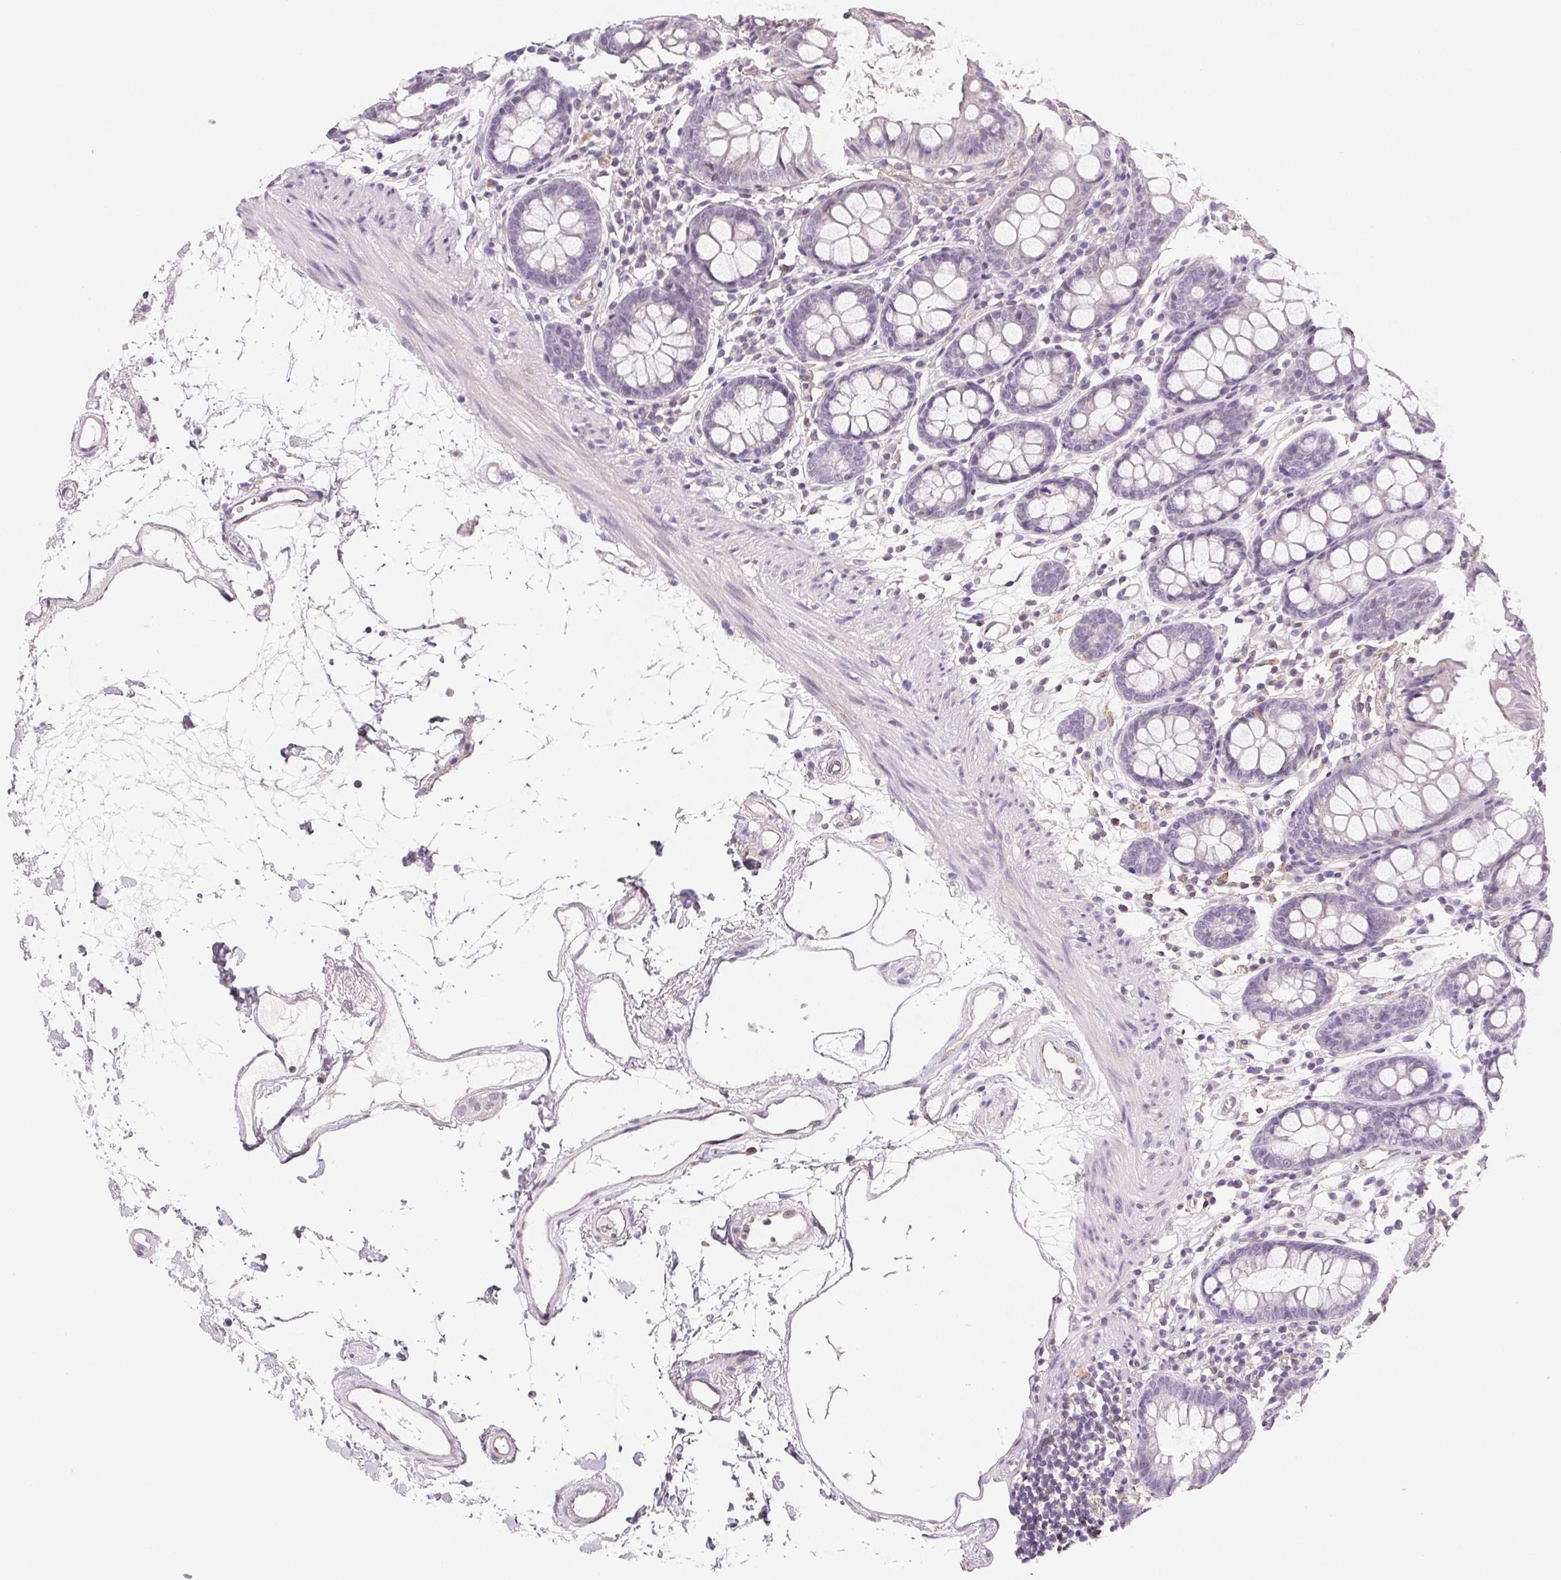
{"staining": {"intensity": "weak", "quantity": "25%-75%", "location": "cytoplasmic/membranous"}, "tissue": "colon", "cell_type": "Endothelial cells", "image_type": "normal", "snomed": [{"axis": "morphology", "description": "Normal tissue, NOS"}, {"axis": "topography", "description": "Colon"}], "caption": "Protein staining of unremarkable colon displays weak cytoplasmic/membranous expression in approximately 25%-75% of endothelial cells. (IHC, brightfield microscopy, high magnification).", "gene": "GBP1", "patient": {"sex": "female", "age": 84}}